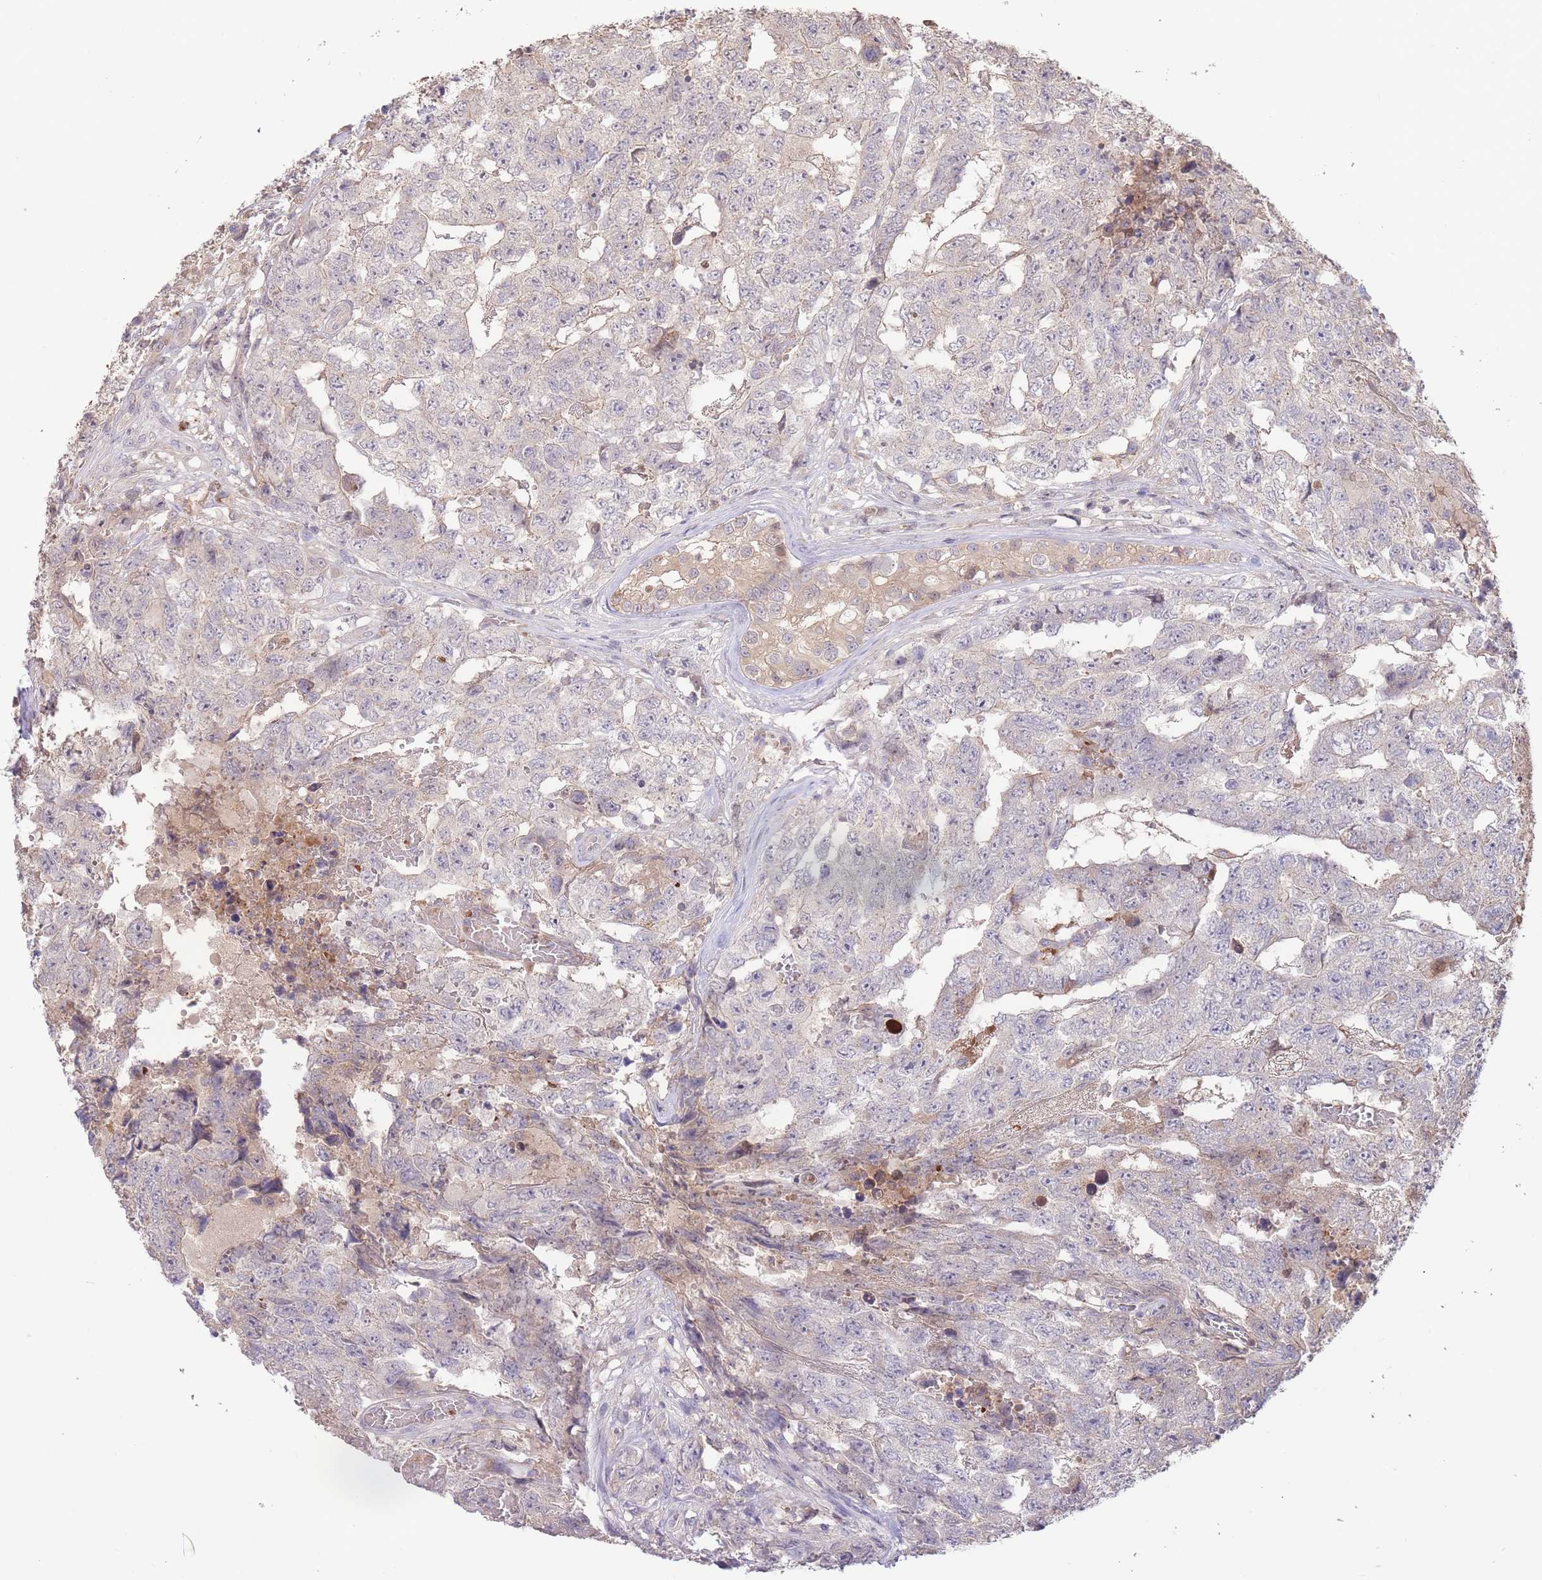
{"staining": {"intensity": "weak", "quantity": "<25%", "location": "cytoplasmic/membranous"}, "tissue": "testis cancer", "cell_type": "Tumor cells", "image_type": "cancer", "snomed": [{"axis": "morphology", "description": "Carcinoma, Embryonal, NOS"}, {"axis": "topography", "description": "Testis"}], "caption": "IHC of human testis cancer shows no positivity in tumor cells.", "gene": "ZNF304", "patient": {"sex": "male", "age": 25}}